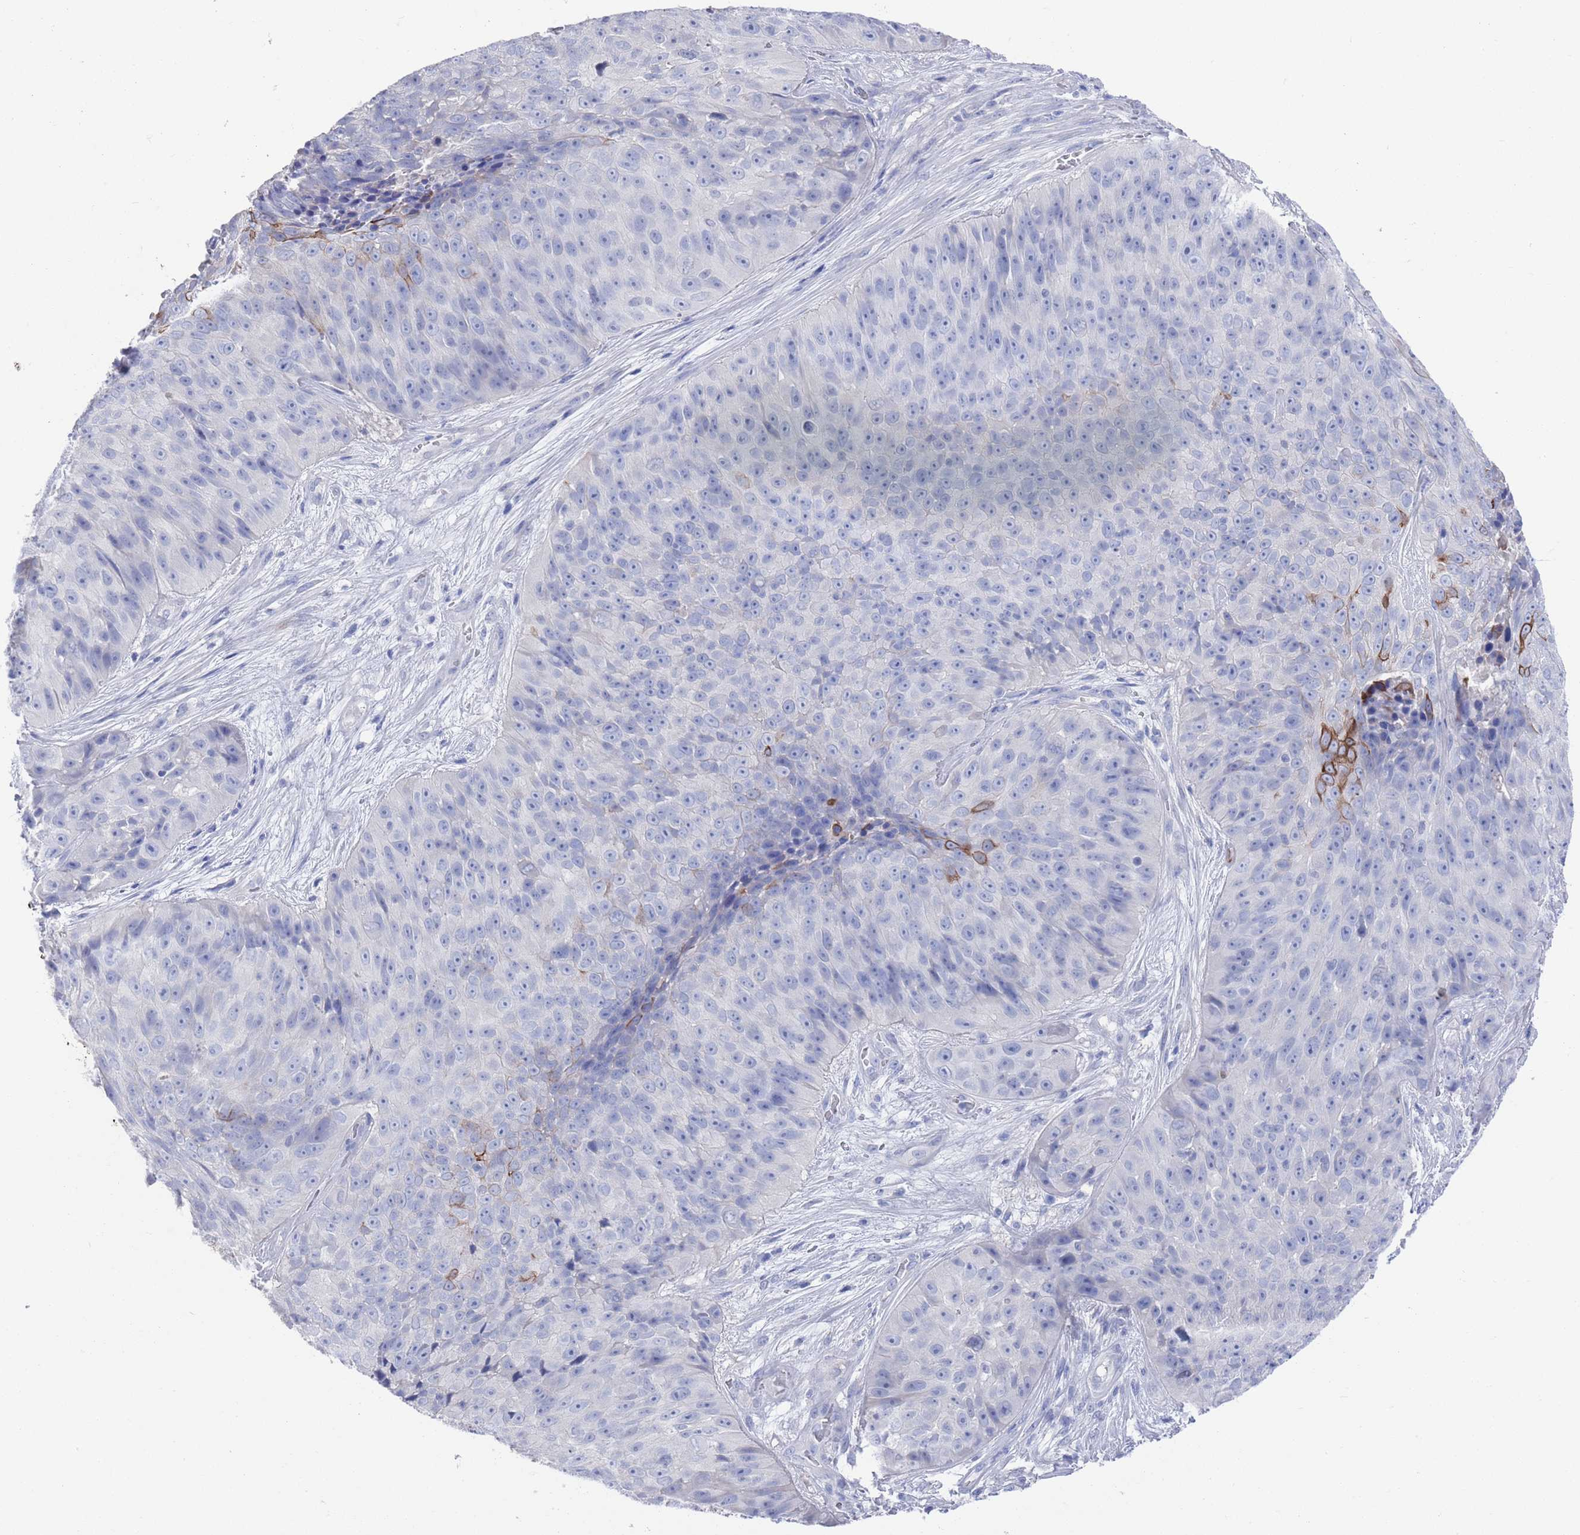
{"staining": {"intensity": "strong", "quantity": "<25%", "location": "cytoplasmic/membranous"}, "tissue": "skin cancer", "cell_type": "Tumor cells", "image_type": "cancer", "snomed": [{"axis": "morphology", "description": "Squamous cell carcinoma, NOS"}, {"axis": "topography", "description": "Skin"}], "caption": "Brown immunohistochemical staining in human skin cancer reveals strong cytoplasmic/membranous positivity in approximately <25% of tumor cells.", "gene": "MTMR2", "patient": {"sex": "female", "age": 87}}